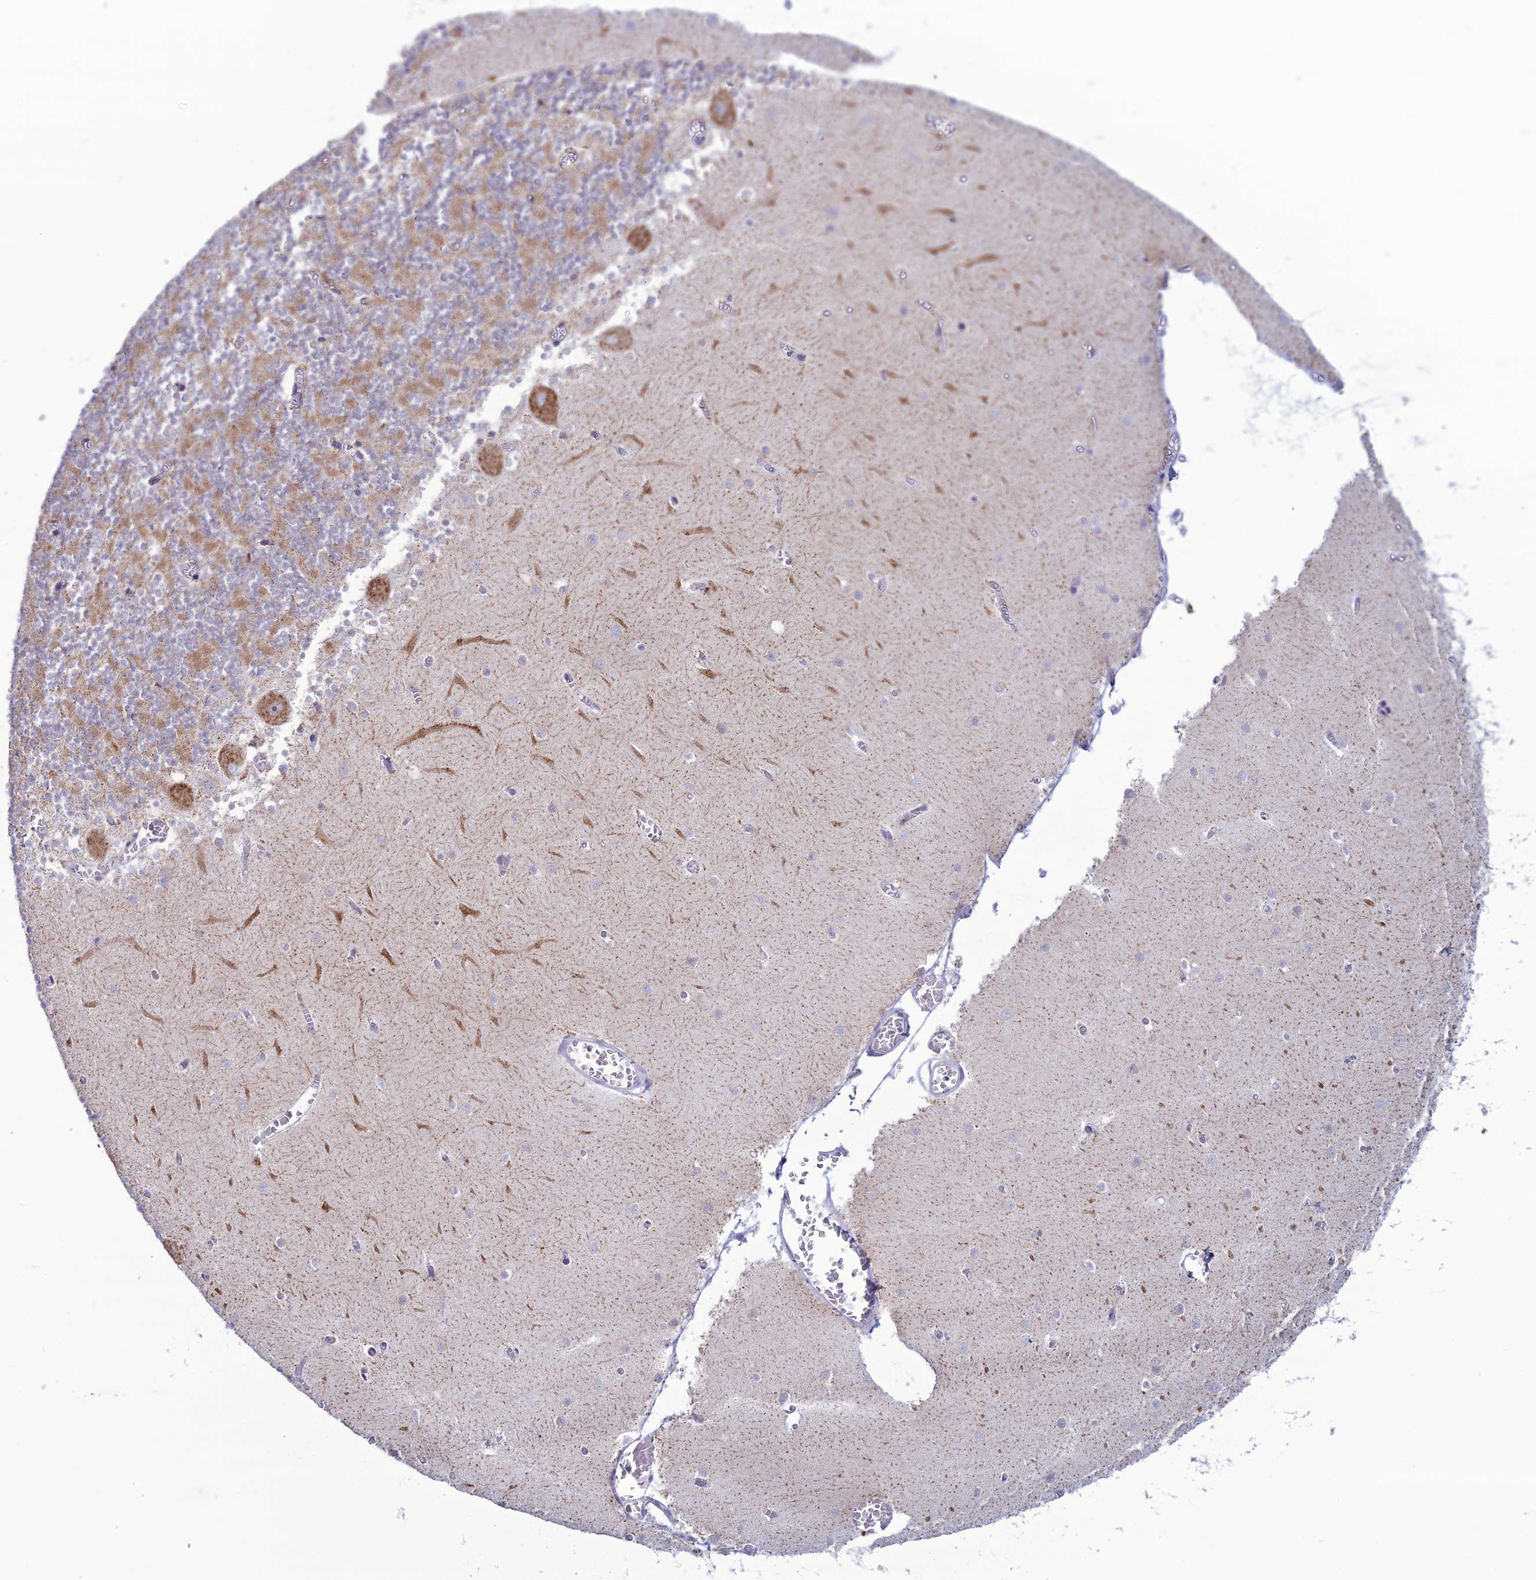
{"staining": {"intensity": "moderate", "quantity": "25%-75%", "location": "cytoplasmic/membranous"}, "tissue": "cerebellum", "cell_type": "Cells in granular layer", "image_type": "normal", "snomed": [{"axis": "morphology", "description": "Normal tissue, NOS"}, {"axis": "topography", "description": "Cerebellum"}], "caption": "The histopathology image shows staining of normal cerebellum, revealing moderate cytoplasmic/membranous protein expression (brown color) within cells in granular layer.", "gene": "CFAP210", "patient": {"sex": "female", "age": 28}}